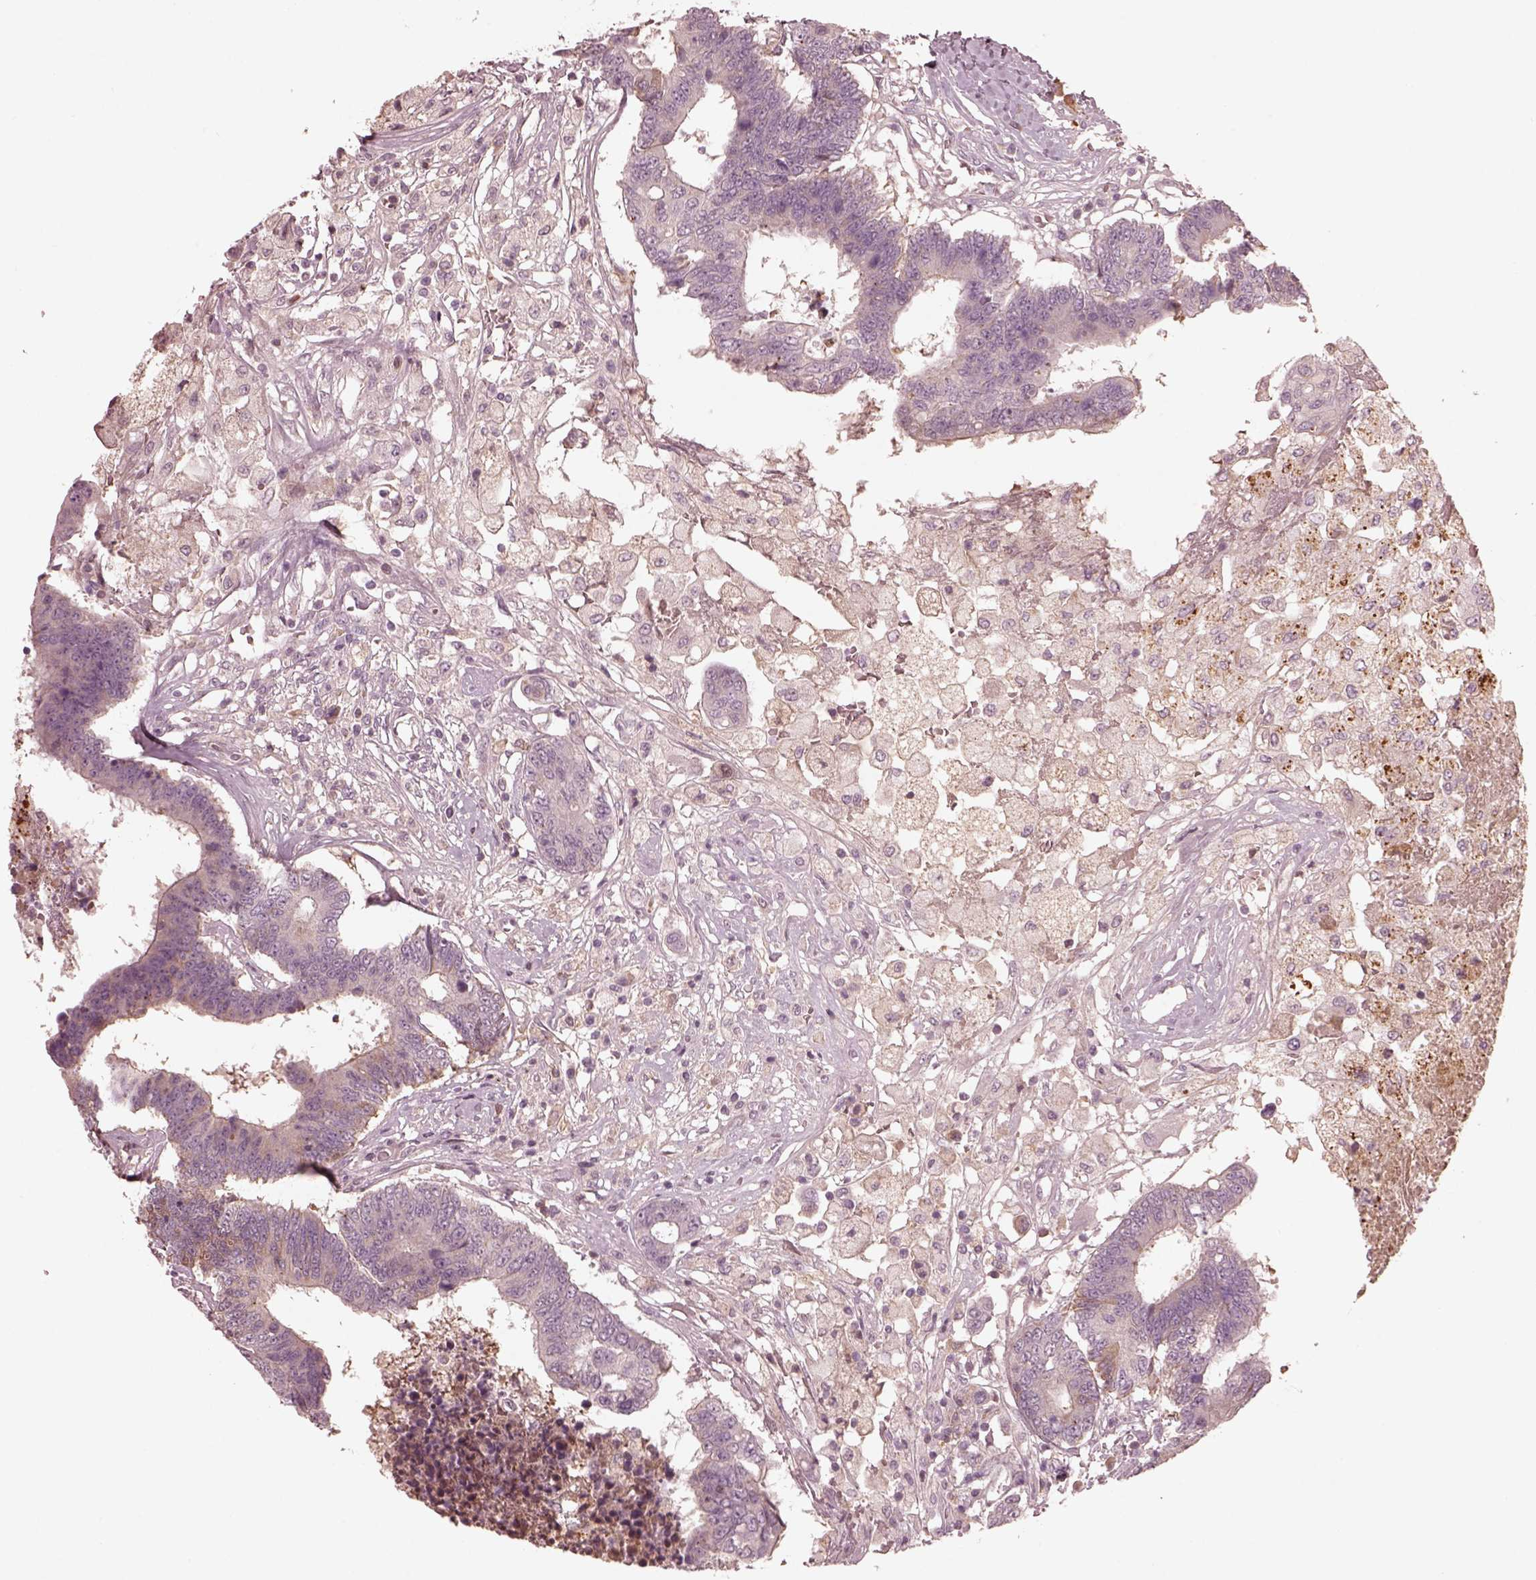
{"staining": {"intensity": "negative", "quantity": "none", "location": "none"}, "tissue": "colorectal cancer", "cell_type": "Tumor cells", "image_type": "cancer", "snomed": [{"axis": "morphology", "description": "Adenocarcinoma, NOS"}, {"axis": "topography", "description": "Colon"}], "caption": "This is an IHC micrograph of human colorectal adenocarcinoma. There is no positivity in tumor cells.", "gene": "VWA5B1", "patient": {"sex": "female", "age": 48}}